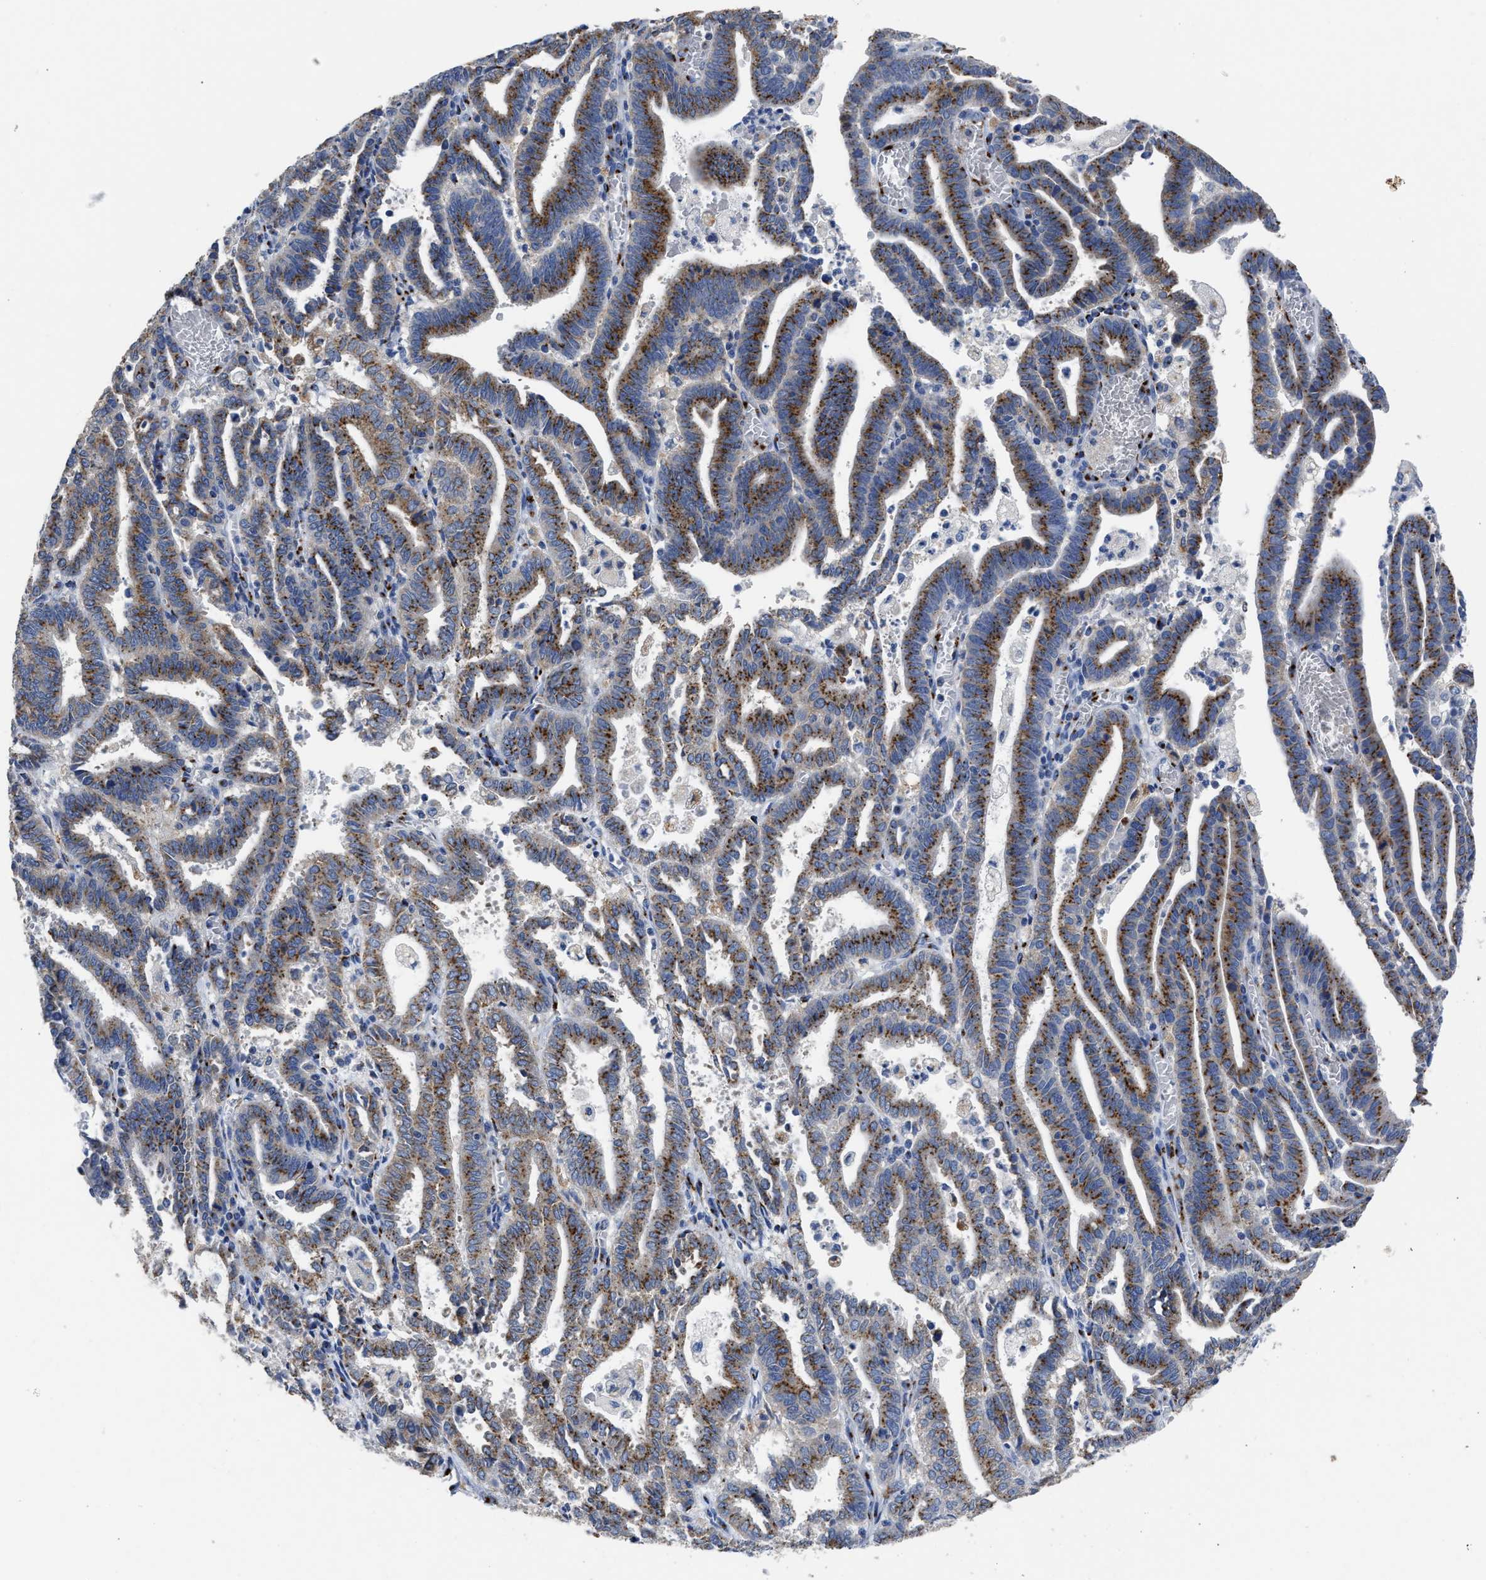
{"staining": {"intensity": "moderate", "quantity": ">75%", "location": "cytoplasmic/membranous"}, "tissue": "endometrial cancer", "cell_type": "Tumor cells", "image_type": "cancer", "snomed": [{"axis": "morphology", "description": "Adenocarcinoma, NOS"}, {"axis": "topography", "description": "Uterus"}], "caption": "Endometrial cancer tissue displays moderate cytoplasmic/membranous positivity in approximately >75% of tumor cells, visualized by immunohistochemistry.", "gene": "TMEM87A", "patient": {"sex": "female", "age": 83}}